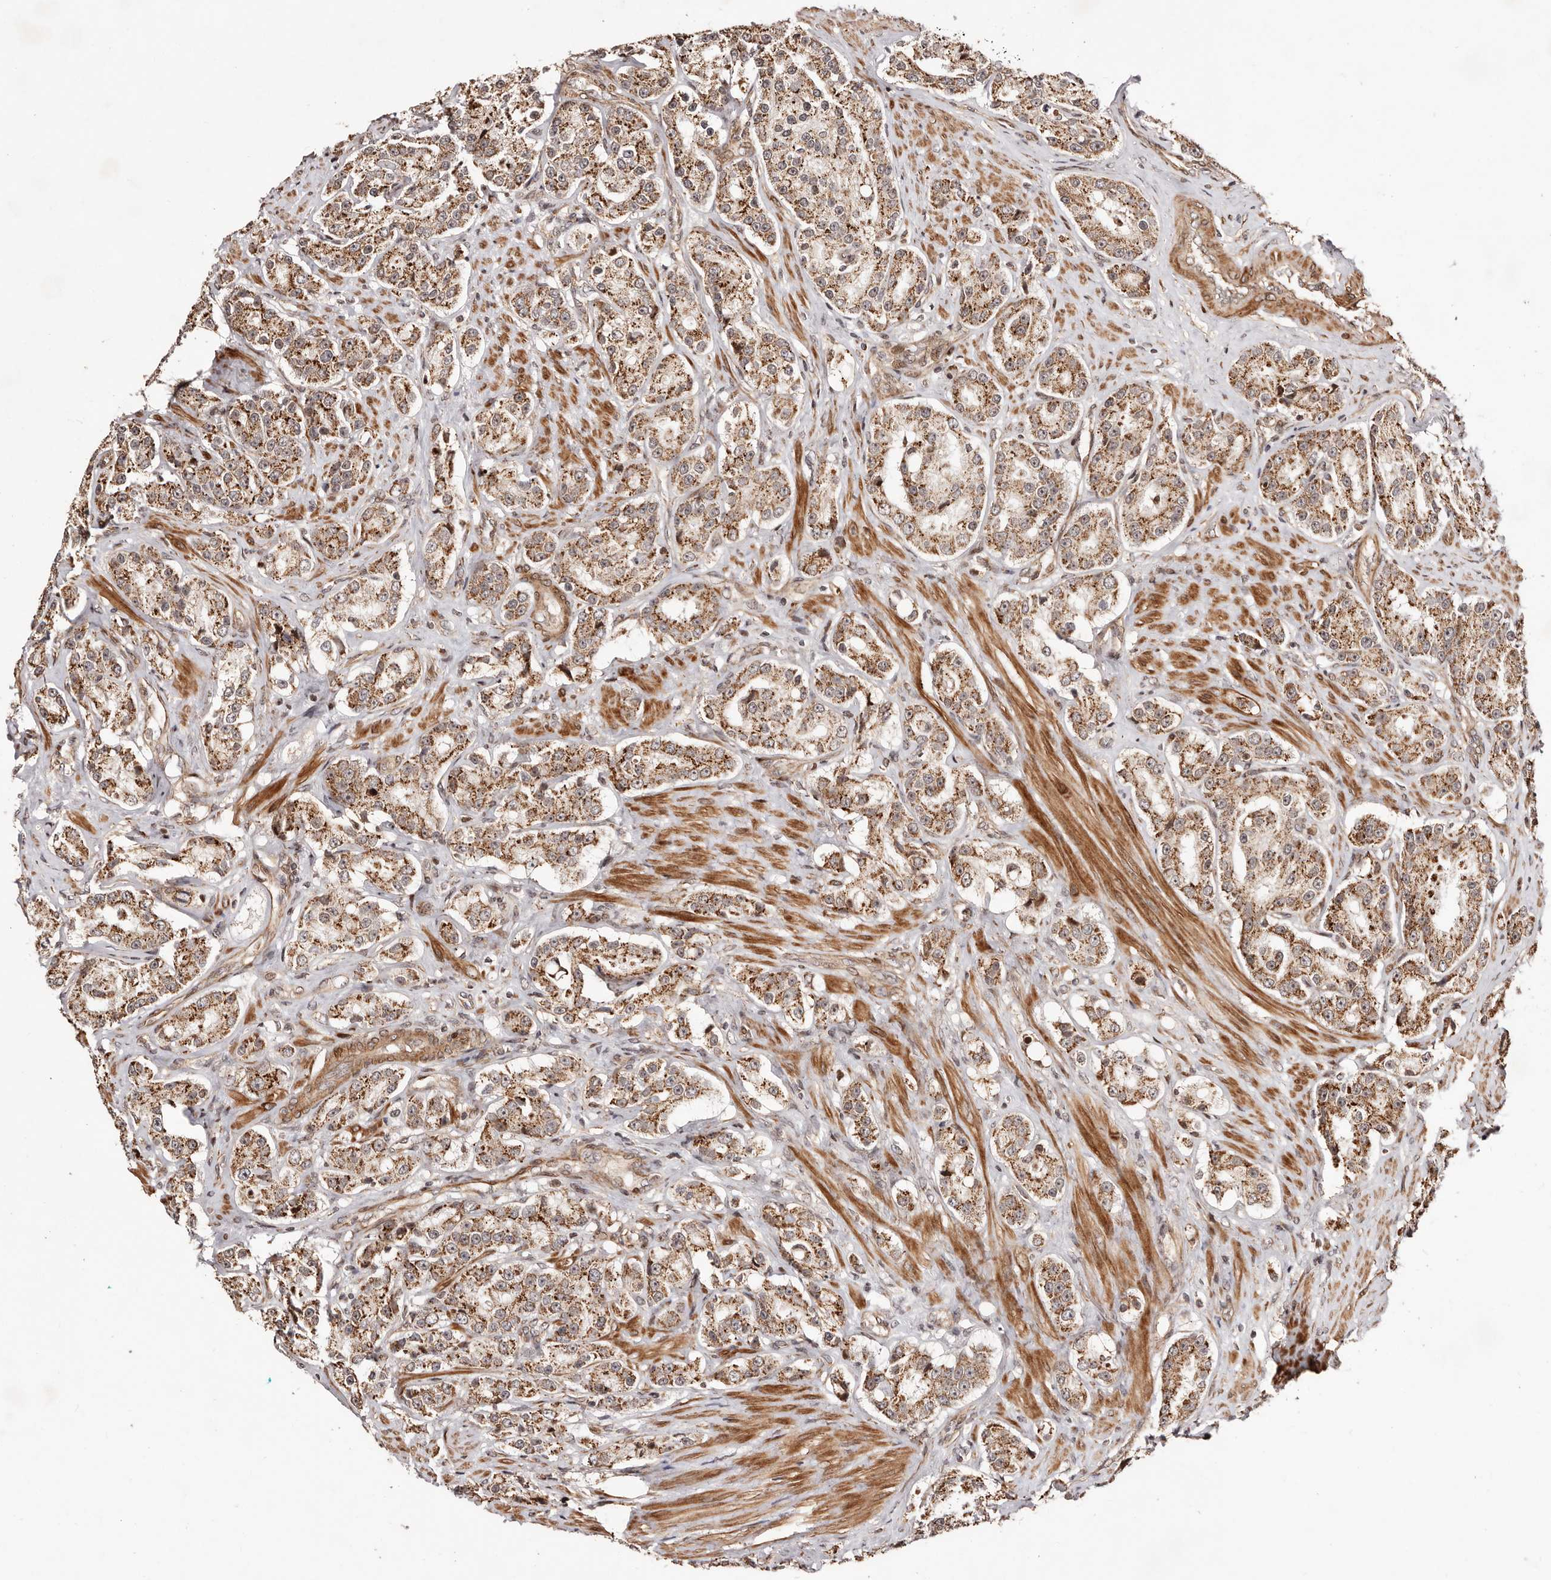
{"staining": {"intensity": "moderate", "quantity": ">75%", "location": "cytoplasmic/membranous"}, "tissue": "prostate cancer", "cell_type": "Tumor cells", "image_type": "cancer", "snomed": [{"axis": "morphology", "description": "Adenocarcinoma, High grade"}, {"axis": "topography", "description": "Prostate"}], "caption": "An immunohistochemistry image of tumor tissue is shown. Protein staining in brown shows moderate cytoplasmic/membranous positivity in high-grade adenocarcinoma (prostate) within tumor cells. (DAB (3,3'-diaminobenzidine) = brown stain, brightfield microscopy at high magnification).", "gene": "HIVEP3", "patient": {"sex": "male", "age": 60}}